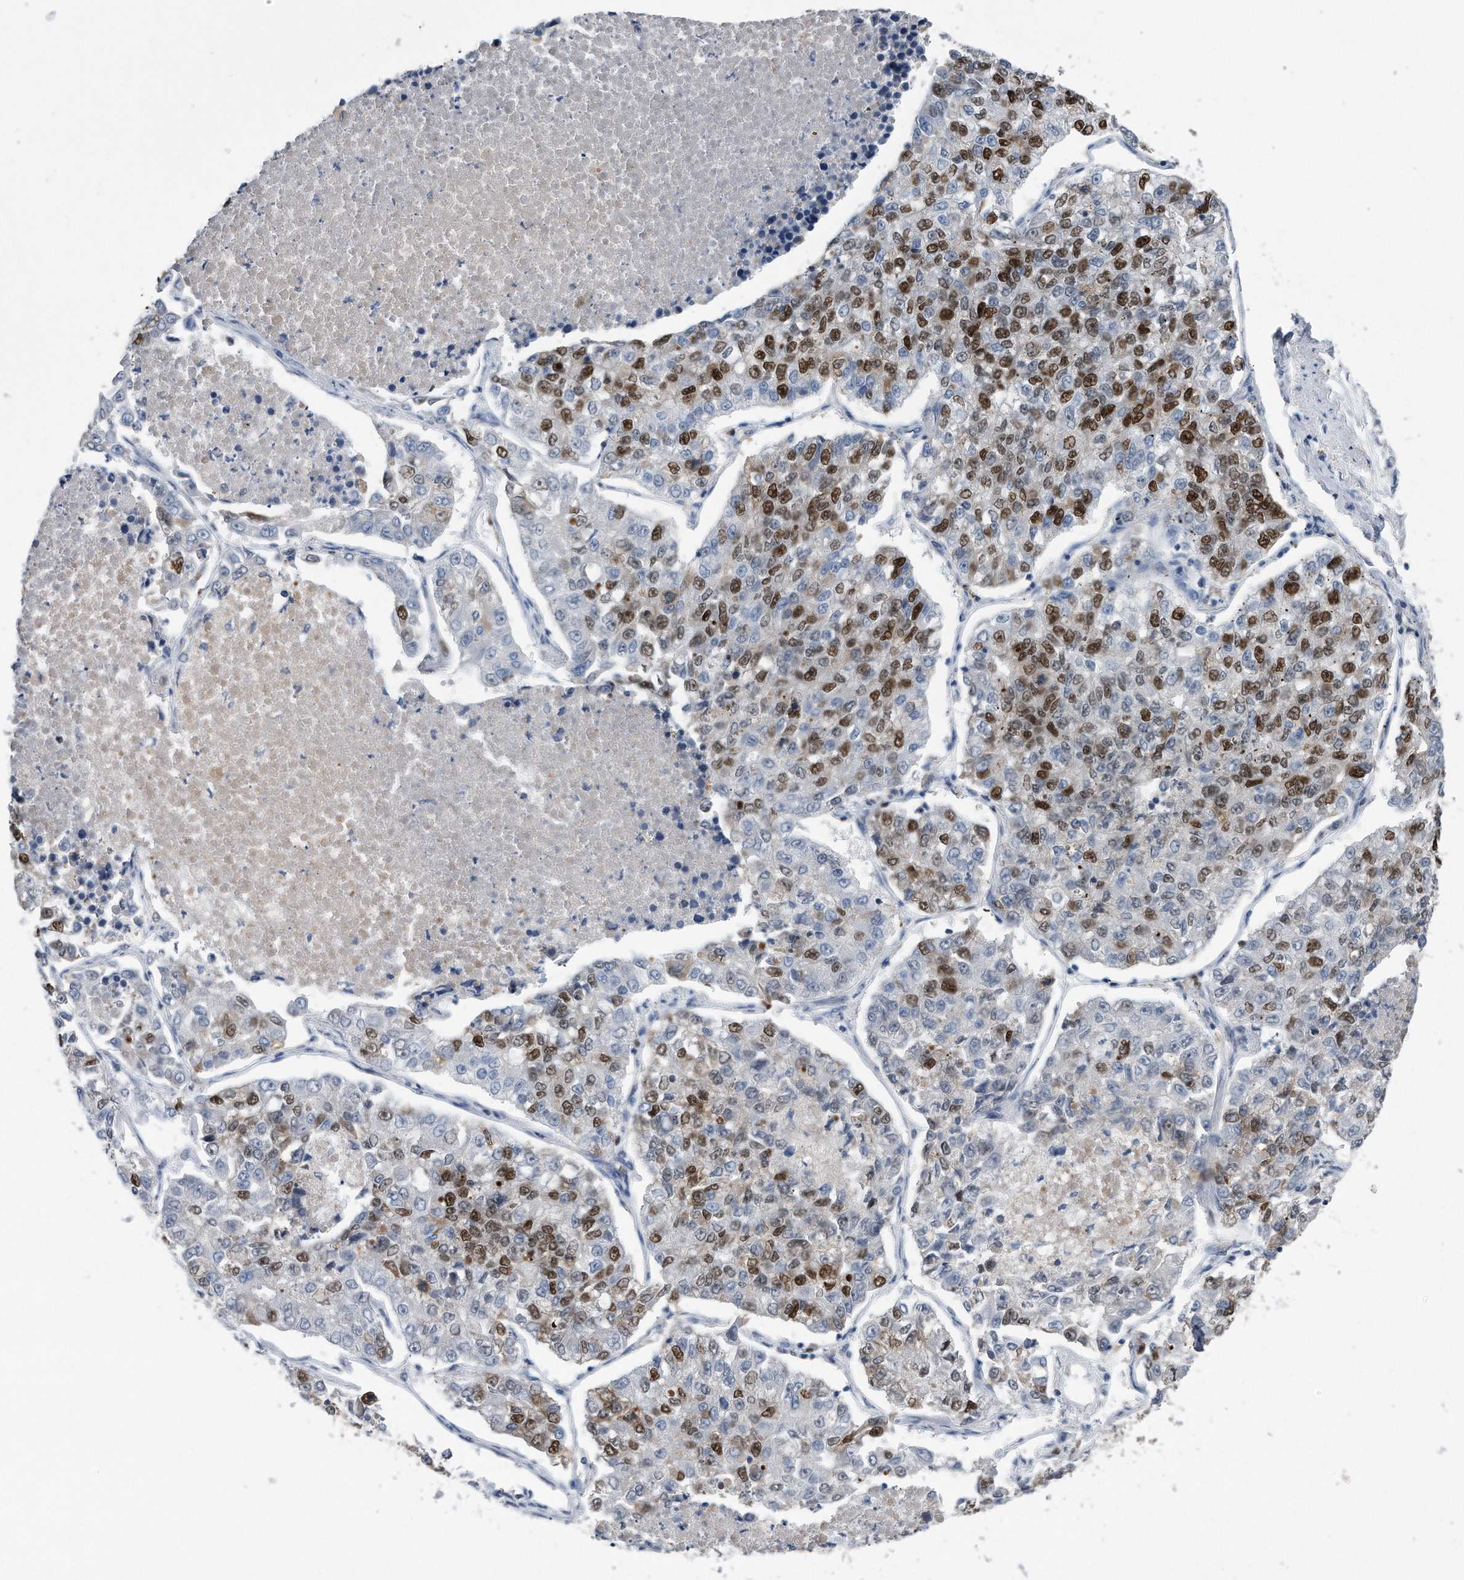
{"staining": {"intensity": "strong", "quantity": "25%-75%", "location": "nuclear"}, "tissue": "lung cancer", "cell_type": "Tumor cells", "image_type": "cancer", "snomed": [{"axis": "morphology", "description": "Adenocarcinoma, NOS"}, {"axis": "topography", "description": "Lung"}], "caption": "High-power microscopy captured an IHC image of adenocarcinoma (lung), revealing strong nuclear expression in approximately 25%-75% of tumor cells. The staining was performed using DAB (3,3'-diaminobenzidine) to visualize the protein expression in brown, while the nuclei were stained in blue with hematoxylin (Magnification: 20x).", "gene": "PCNA", "patient": {"sex": "male", "age": 49}}